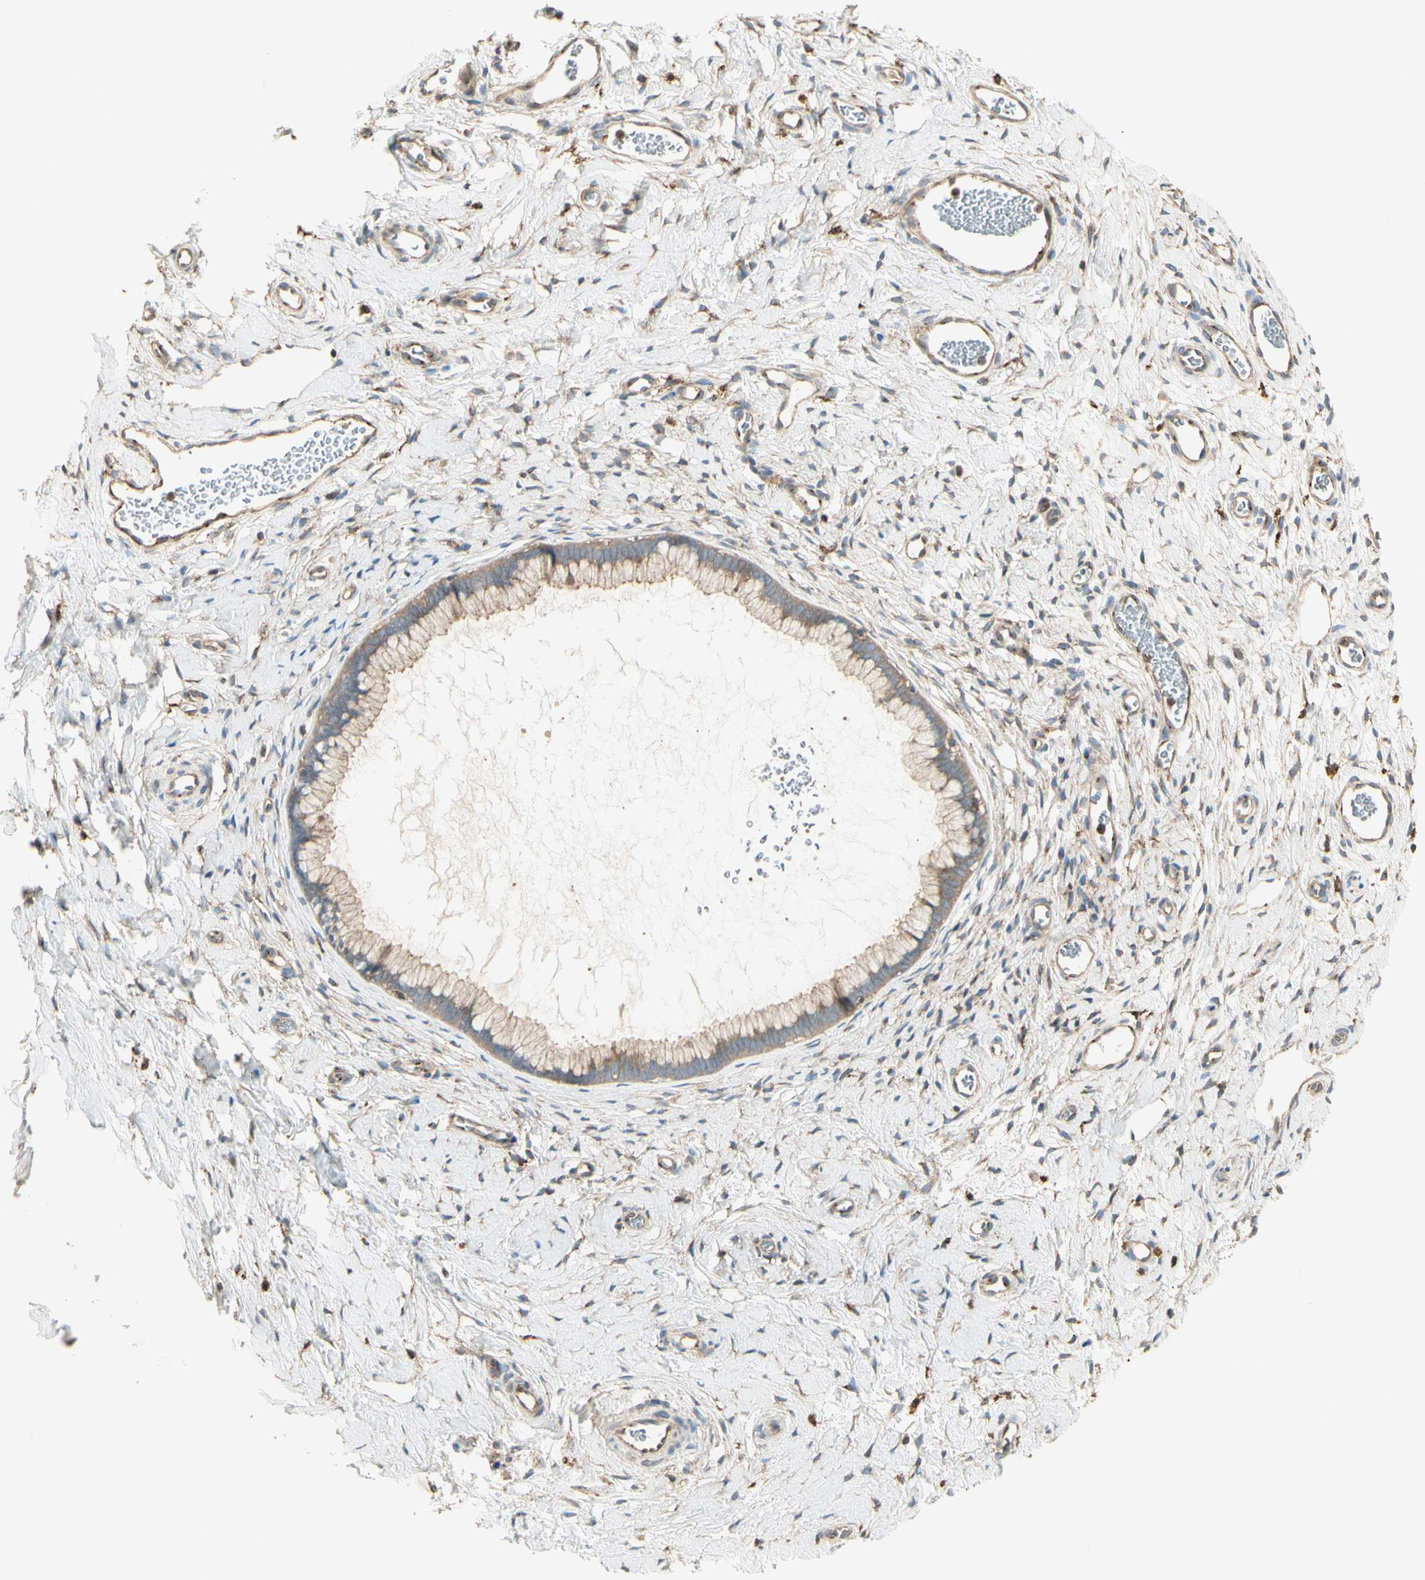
{"staining": {"intensity": "weak", "quantity": ">75%", "location": "cytoplasmic/membranous"}, "tissue": "cervix", "cell_type": "Glandular cells", "image_type": "normal", "snomed": [{"axis": "morphology", "description": "Normal tissue, NOS"}, {"axis": "topography", "description": "Cervix"}], "caption": "Weak cytoplasmic/membranous staining is appreciated in about >75% of glandular cells in benign cervix.", "gene": "AGFG1", "patient": {"sex": "female", "age": 65}}